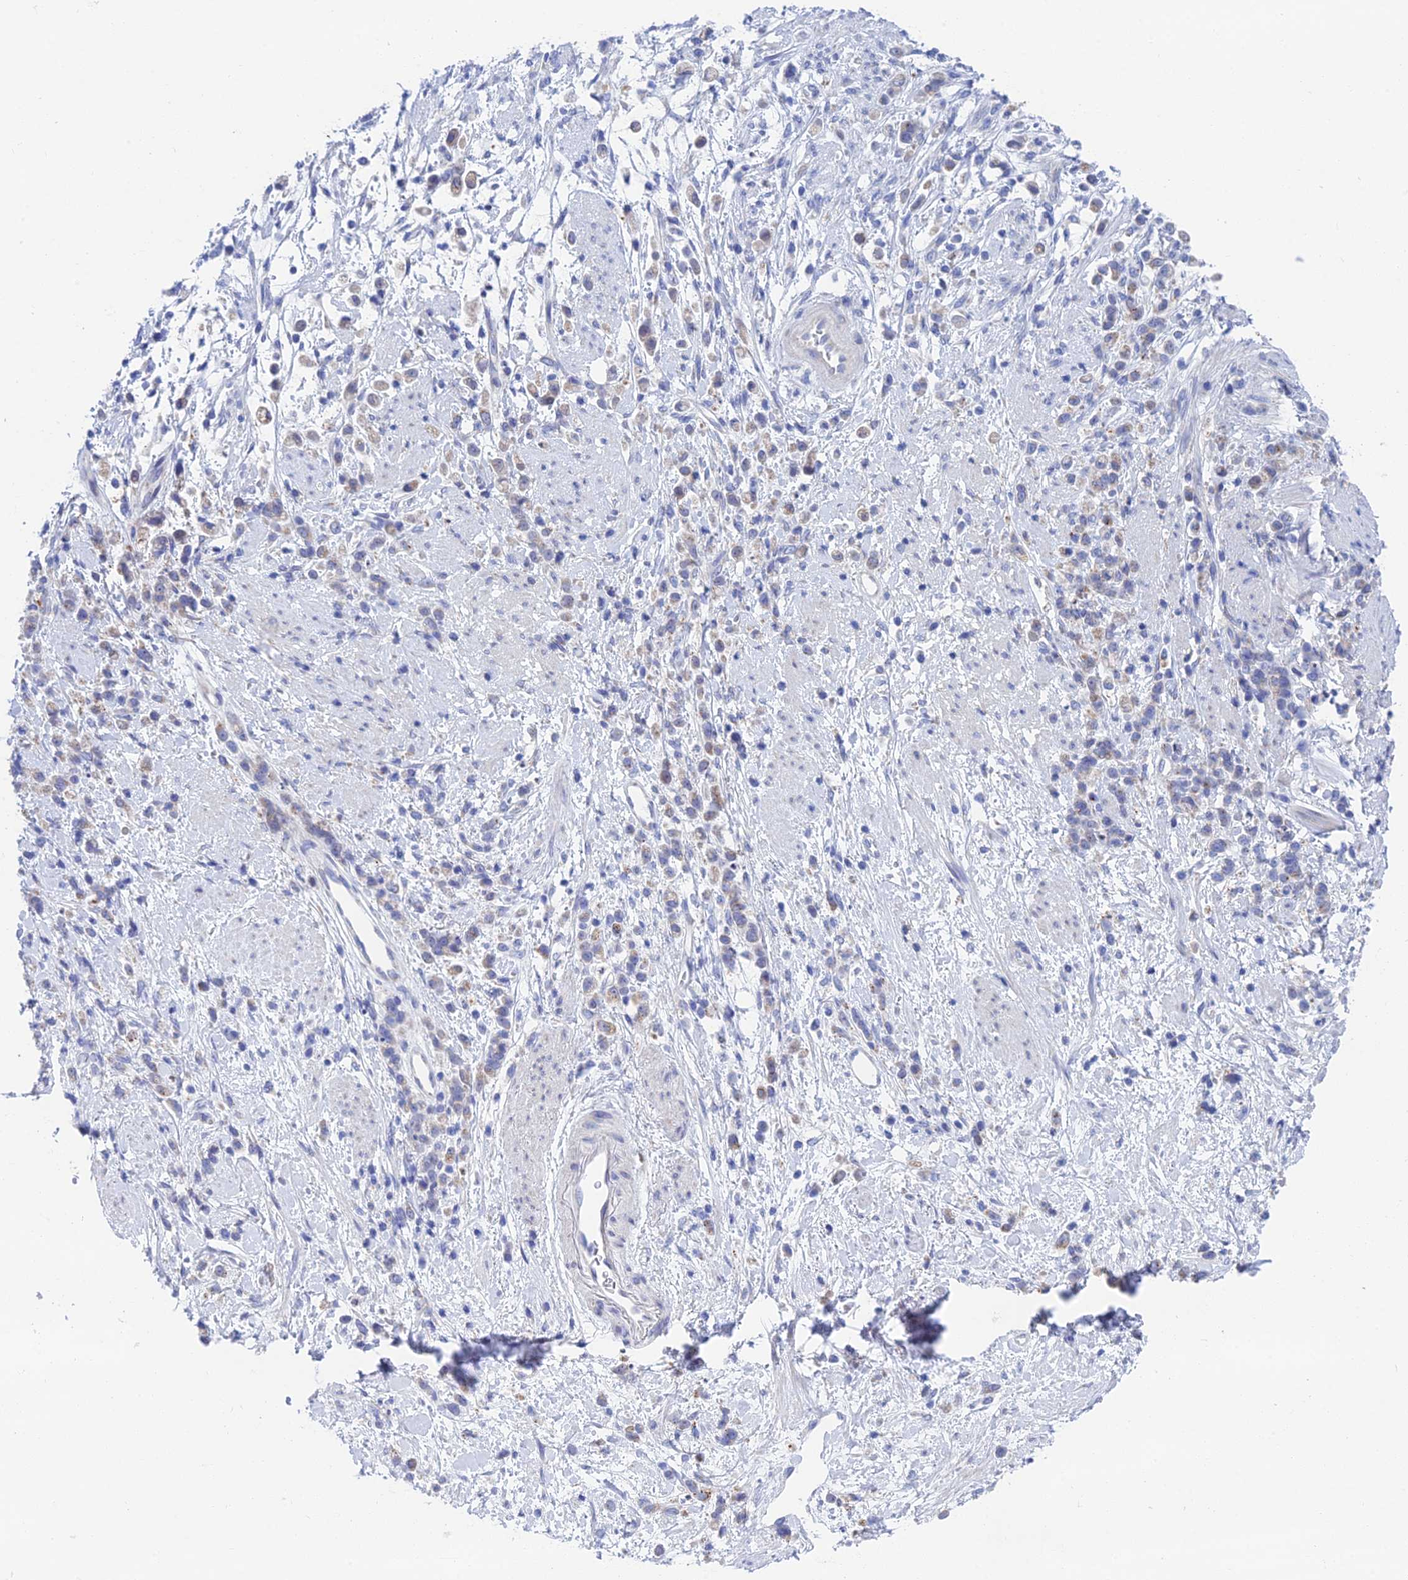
{"staining": {"intensity": "weak", "quantity": "<25%", "location": "cytoplasmic/membranous"}, "tissue": "stomach cancer", "cell_type": "Tumor cells", "image_type": "cancer", "snomed": [{"axis": "morphology", "description": "Adenocarcinoma, NOS"}, {"axis": "topography", "description": "Stomach"}], "caption": "Photomicrograph shows no protein staining in tumor cells of stomach cancer (adenocarcinoma) tissue.", "gene": "CFAP210", "patient": {"sex": "female", "age": 60}}